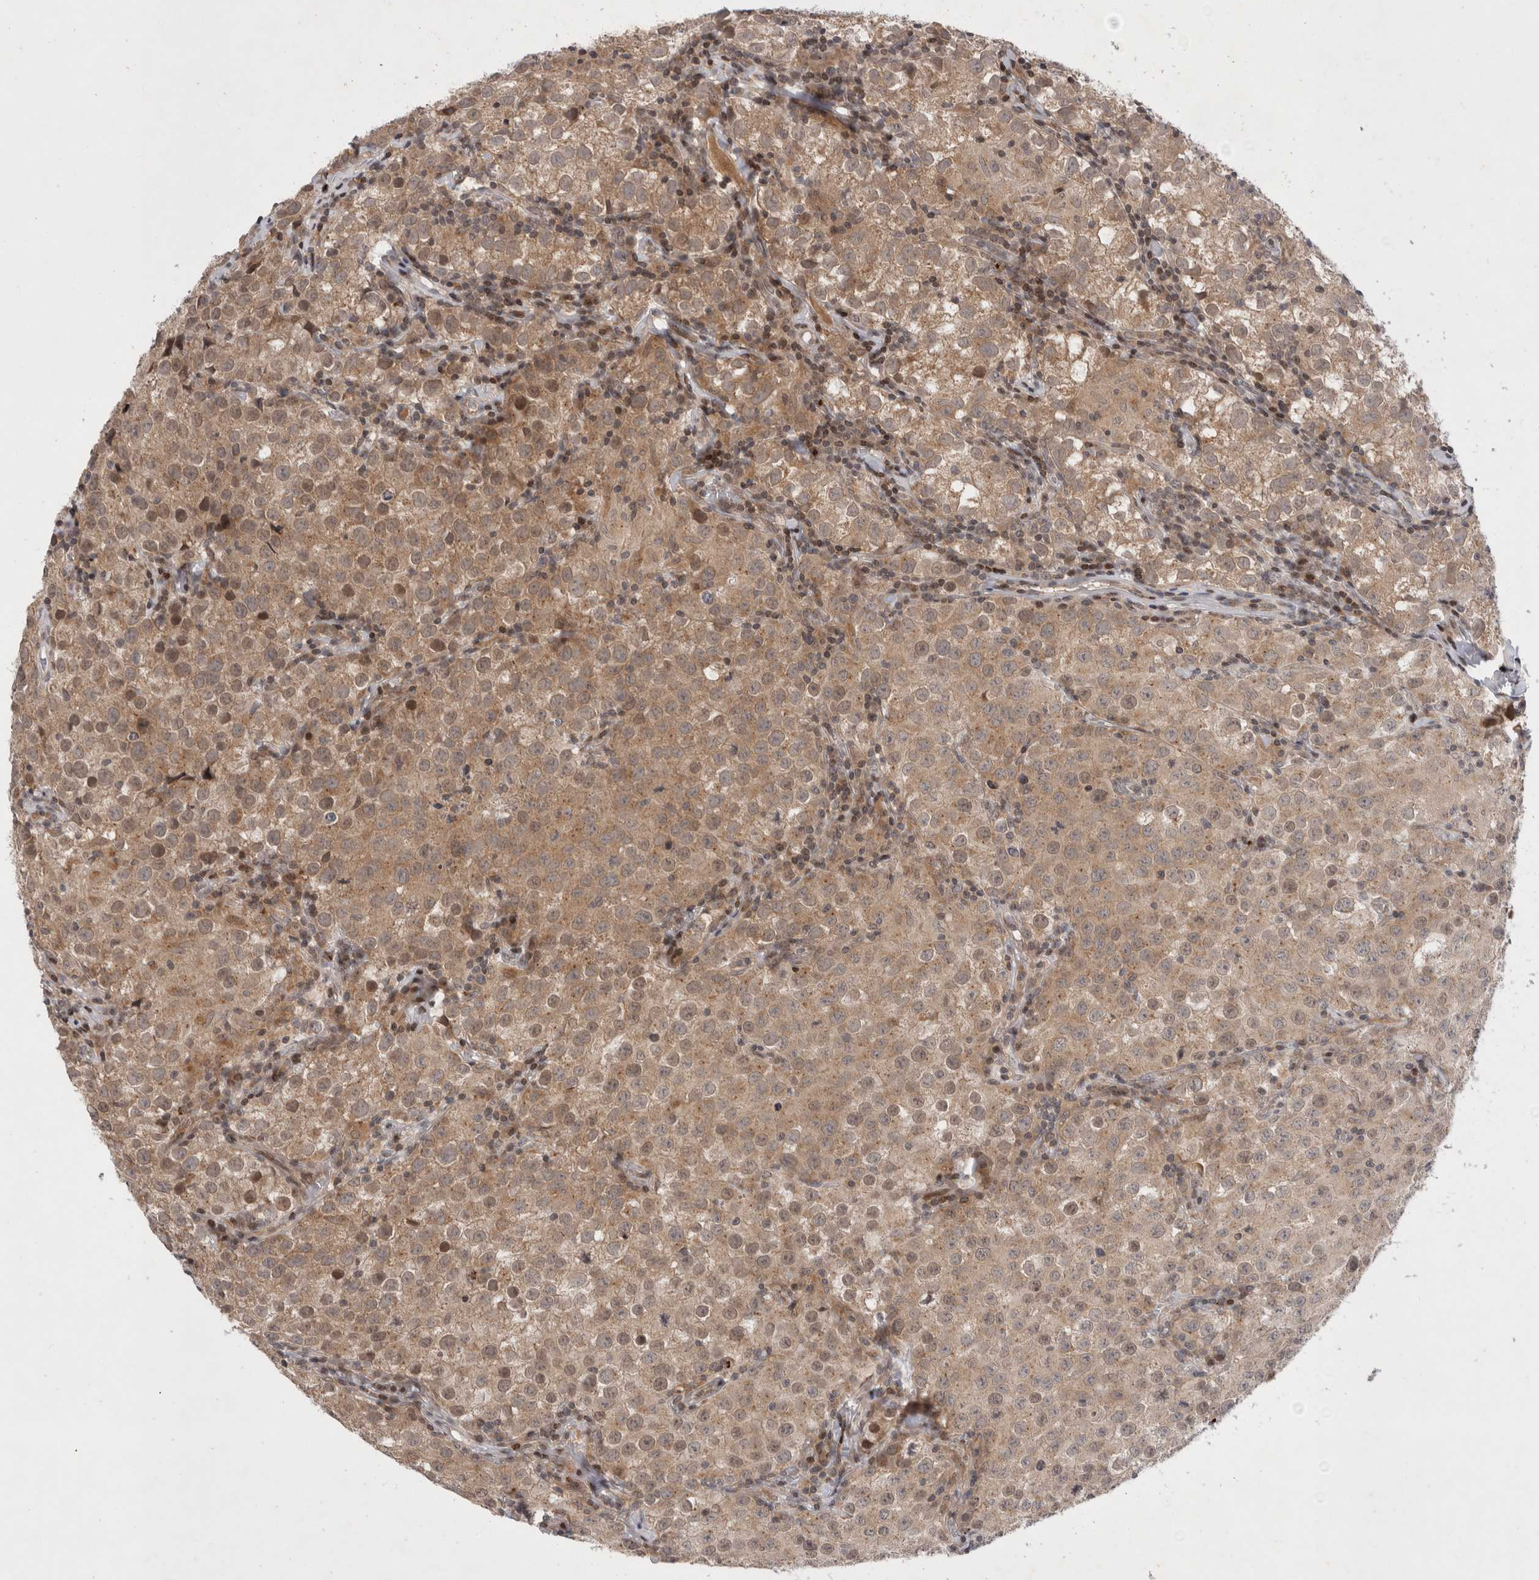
{"staining": {"intensity": "weak", "quantity": "25%-75%", "location": "cytoplasmic/membranous"}, "tissue": "testis cancer", "cell_type": "Tumor cells", "image_type": "cancer", "snomed": [{"axis": "morphology", "description": "Seminoma, NOS"}, {"axis": "morphology", "description": "Carcinoma, Embryonal, NOS"}, {"axis": "topography", "description": "Testis"}], "caption": "Tumor cells display weak cytoplasmic/membranous expression in approximately 25%-75% of cells in embryonal carcinoma (testis).", "gene": "PLEKHM1", "patient": {"sex": "male", "age": 43}}